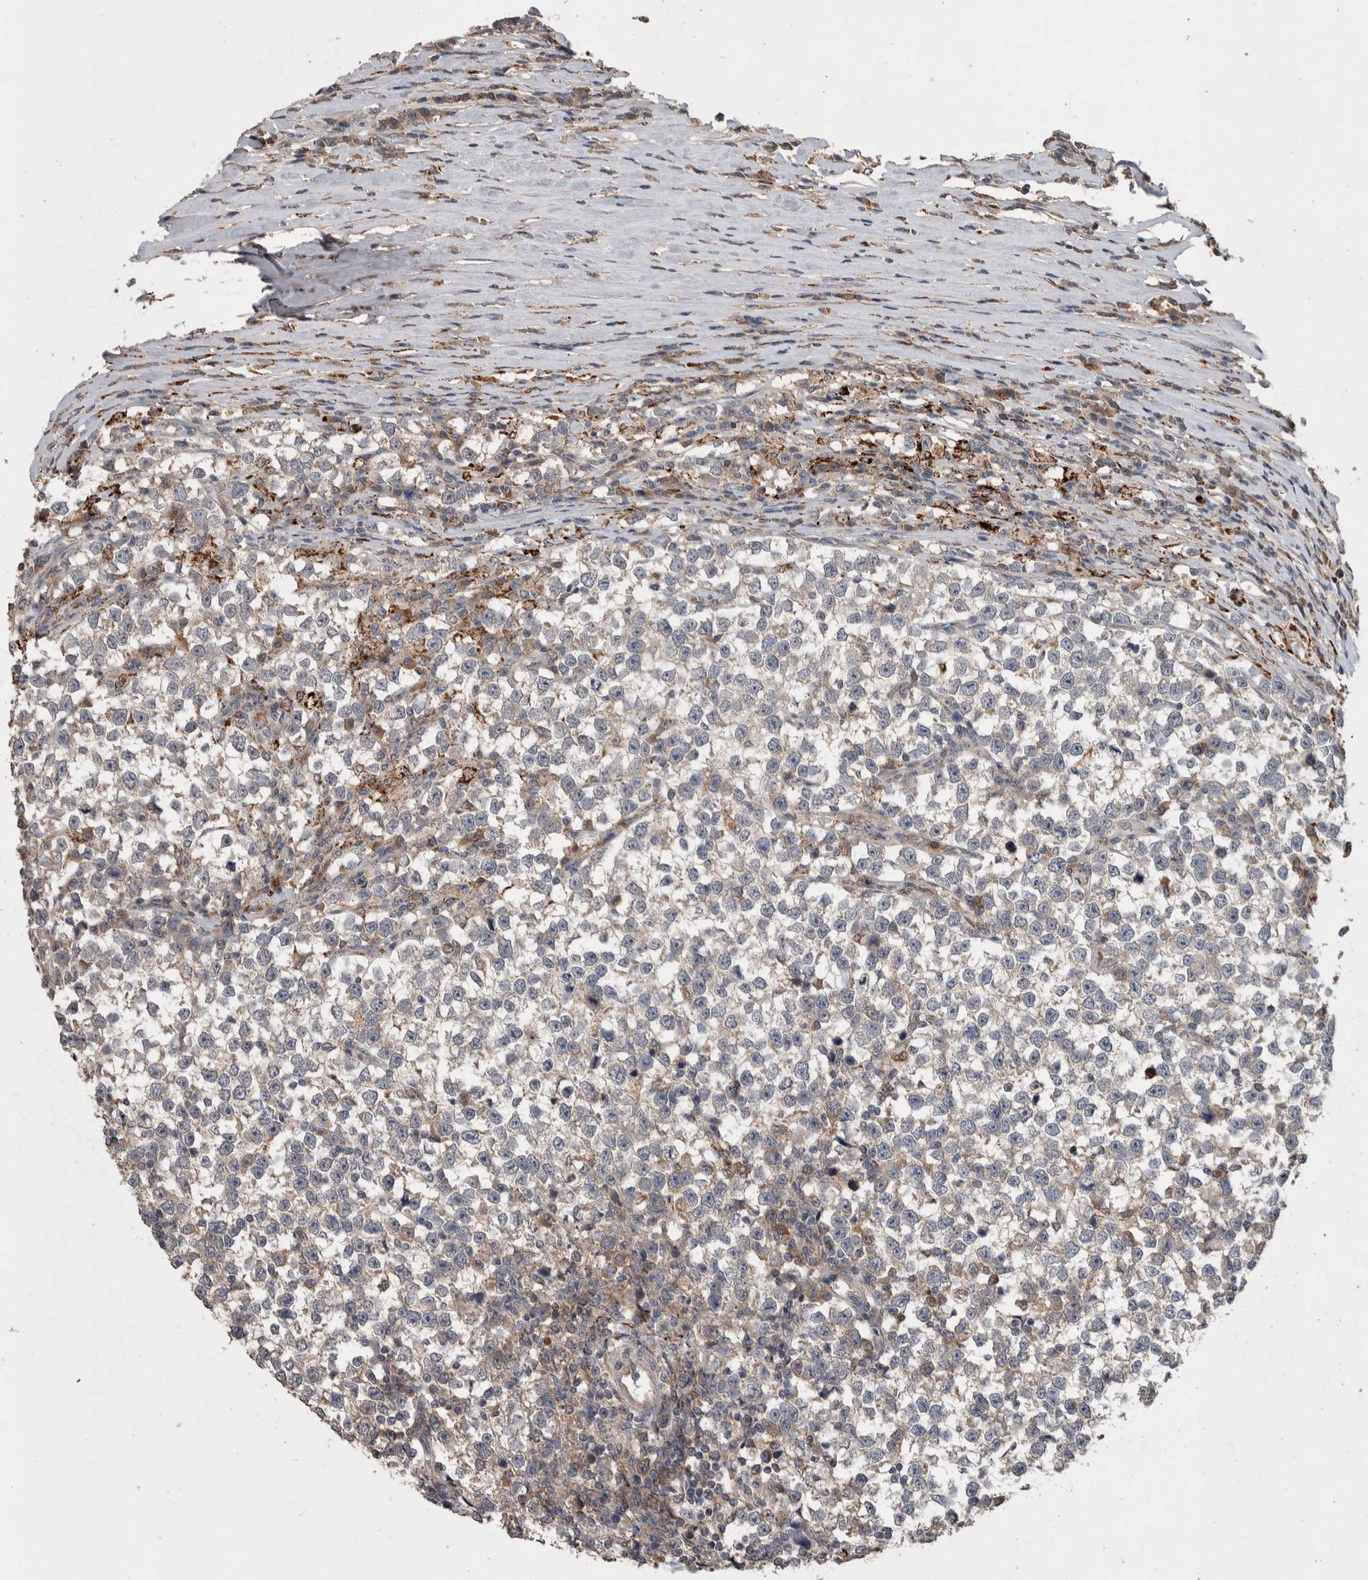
{"staining": {"intensity": "weak", "quantity": "<25%", "location": "cytoplasmic/membranous"}, "tissue": "testis cancer", "cell_type": "Tumor cells", "image_type": "cancer", "snomed": [{"axis": "morphology", "description": "Normal tissue, NOS"}, {"axis": "morphology", "description": "Seminoma, NOS"}, {"axis": "topography", "description": "Testis"}], "caption": "Histopathology image shows no significant protein positivity in tumor cells of seminoma (testis).", "gene": "CHRM3", "patient": {"sex": "male", "age": 43}}